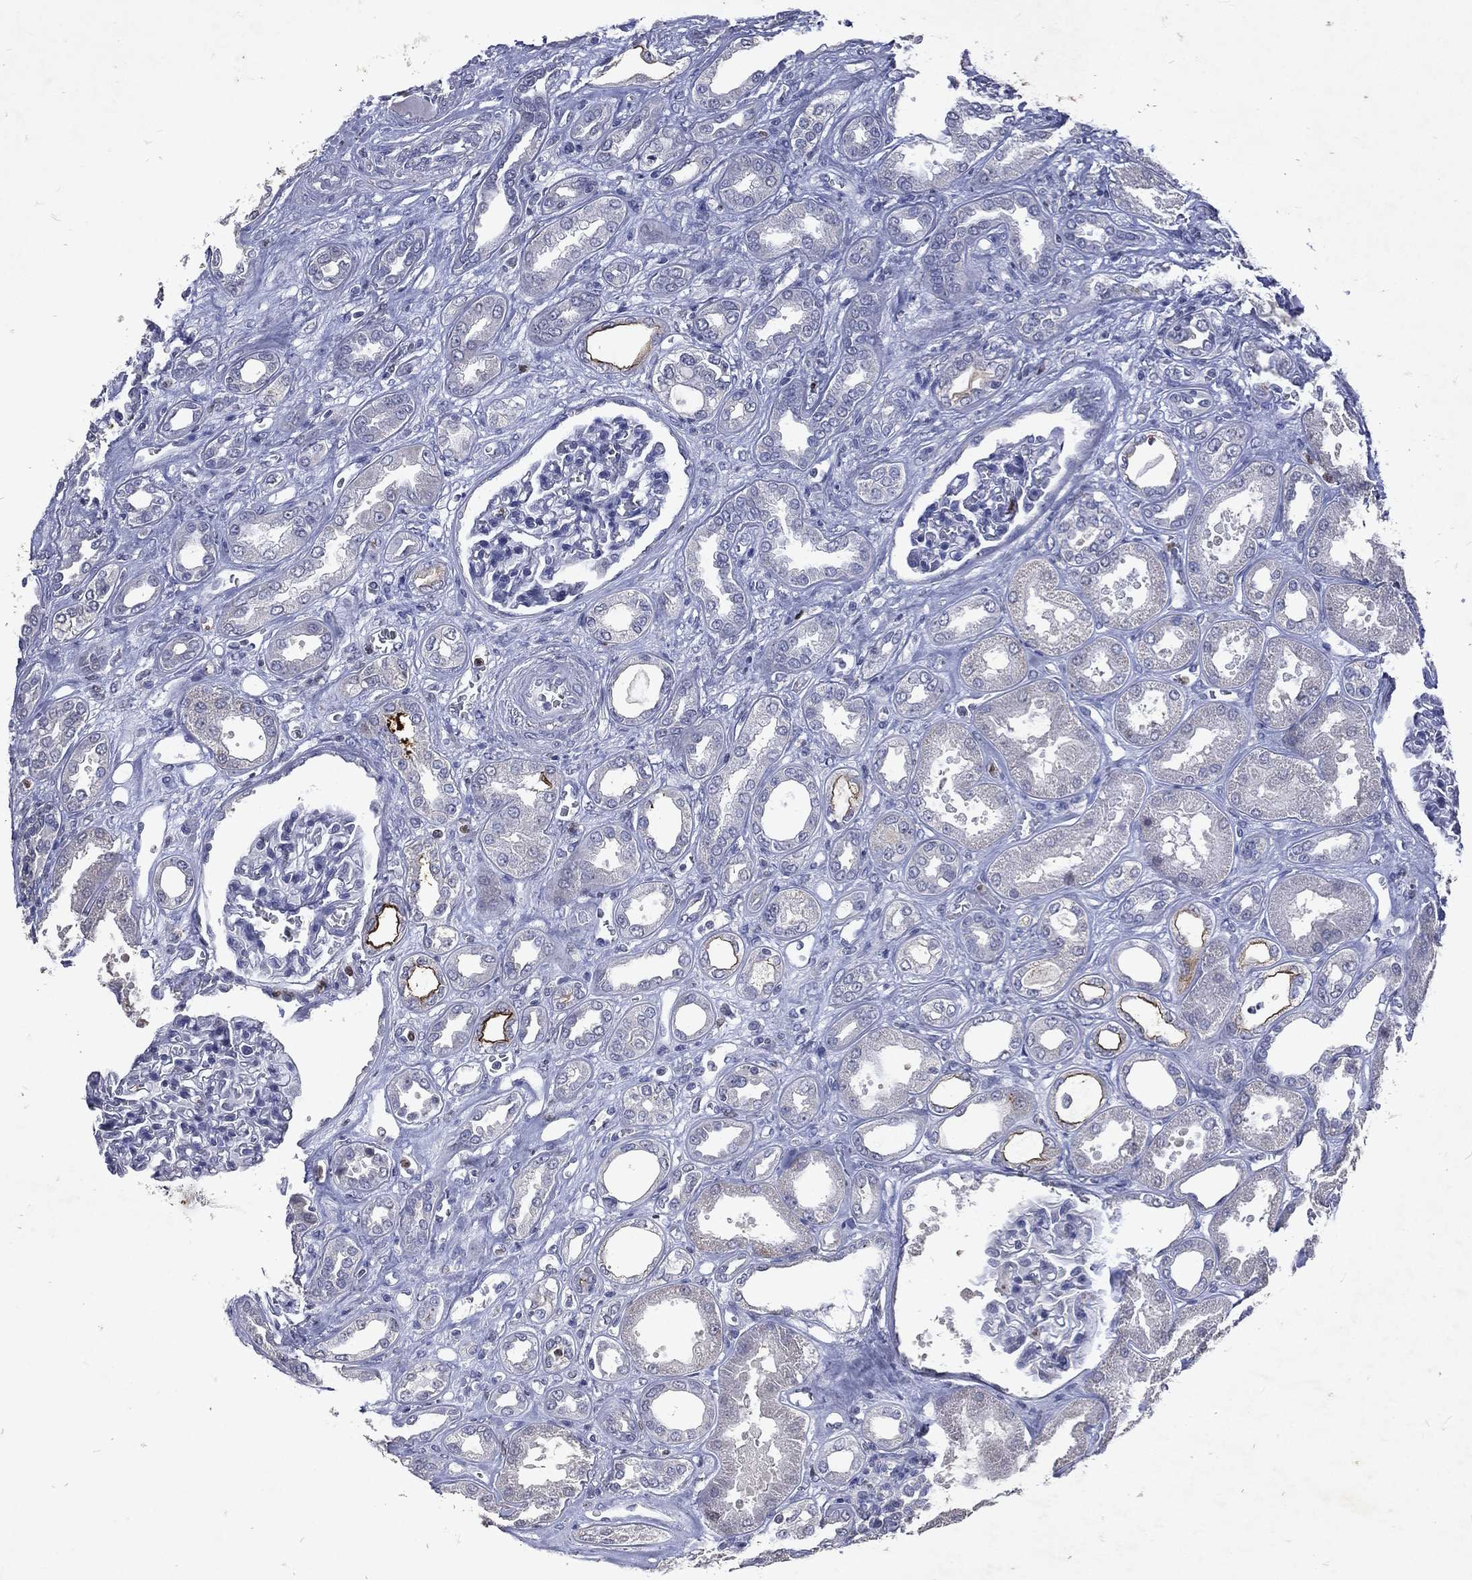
{"staining": {"intensity": "strong", "quantity": "<25%", "location": "cytoplasmic/membranous"}, "tissue": "renal cancer", "cell_type": "Tumor cells", "image_type": "cancer", "snomed": [{"axis": "morphology", "description": "Adenocarcinoma, NOS"}, {"axis": "topography", "description": "Kidney"}], "caption": "The photomicrograph reveals staining of renal cancer (adenocarcinoma), revealing strong cytoplasmic/membranous protein positivity (brown color) within tumor cells.", "gene": "SLC34A2", "patient": {"sex": "male", "age": 63}}